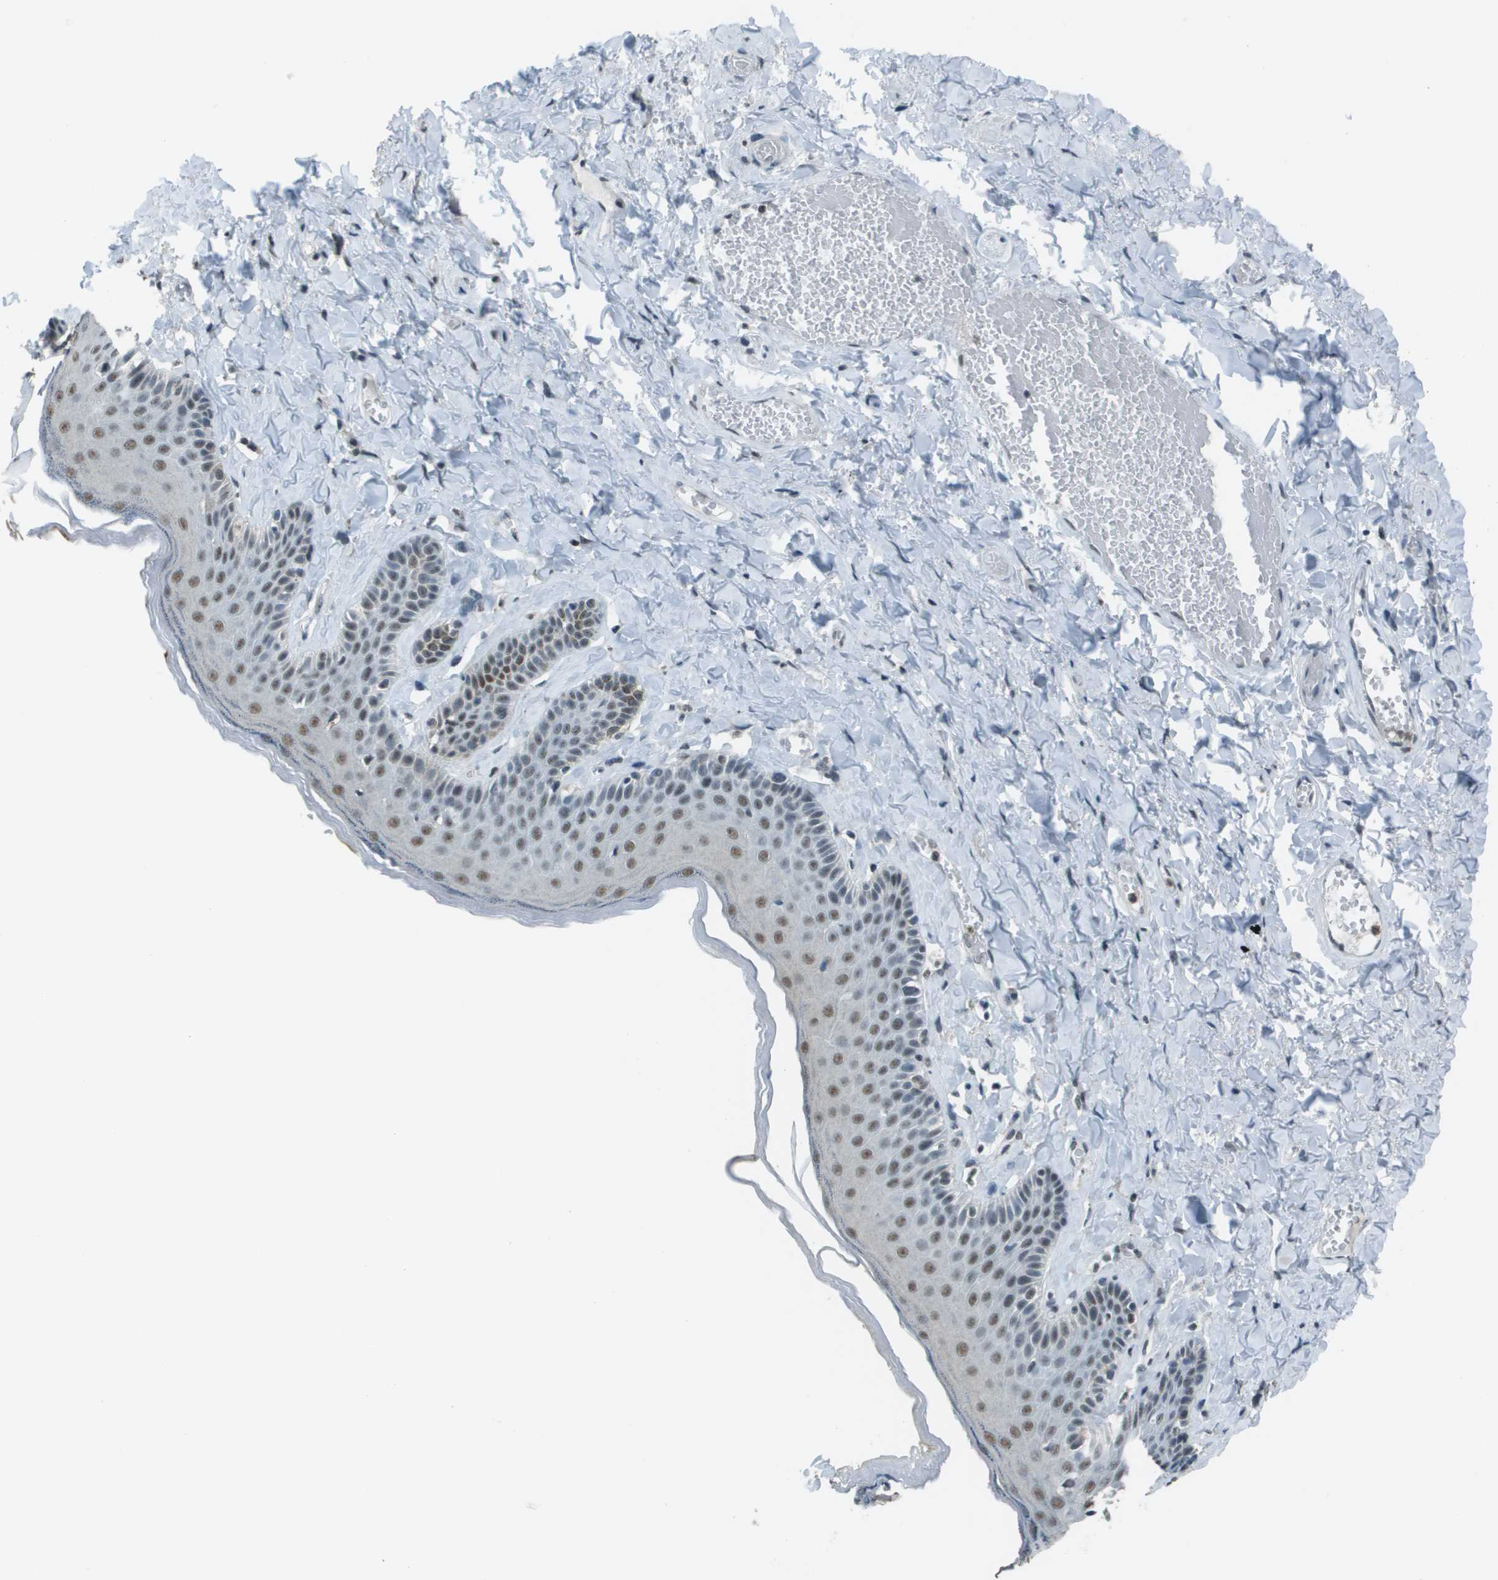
{"staining": {"intensity": "moderate", "quantity": "25%-75%", "location": "nuclear"}, "tissue": "skin", "cell_type": "Epidermal cells", "image_type": "normal", "snomed": [{"axis": "morphology", "description": "Normal tissue, NOS"}, {"axis": "topography", "description": "Anal"}], "caption": "Immunohistochemistry (IHC) histopathology image of normal skin: skin stained using IHC demonstrates medium levels of moderate protein expression localized specifically in the nuclear of epidermal cells, appearing as a nuclear brown color.", "gene": "DEPDC1", "patient": {"sex": "male", "age": 69}}